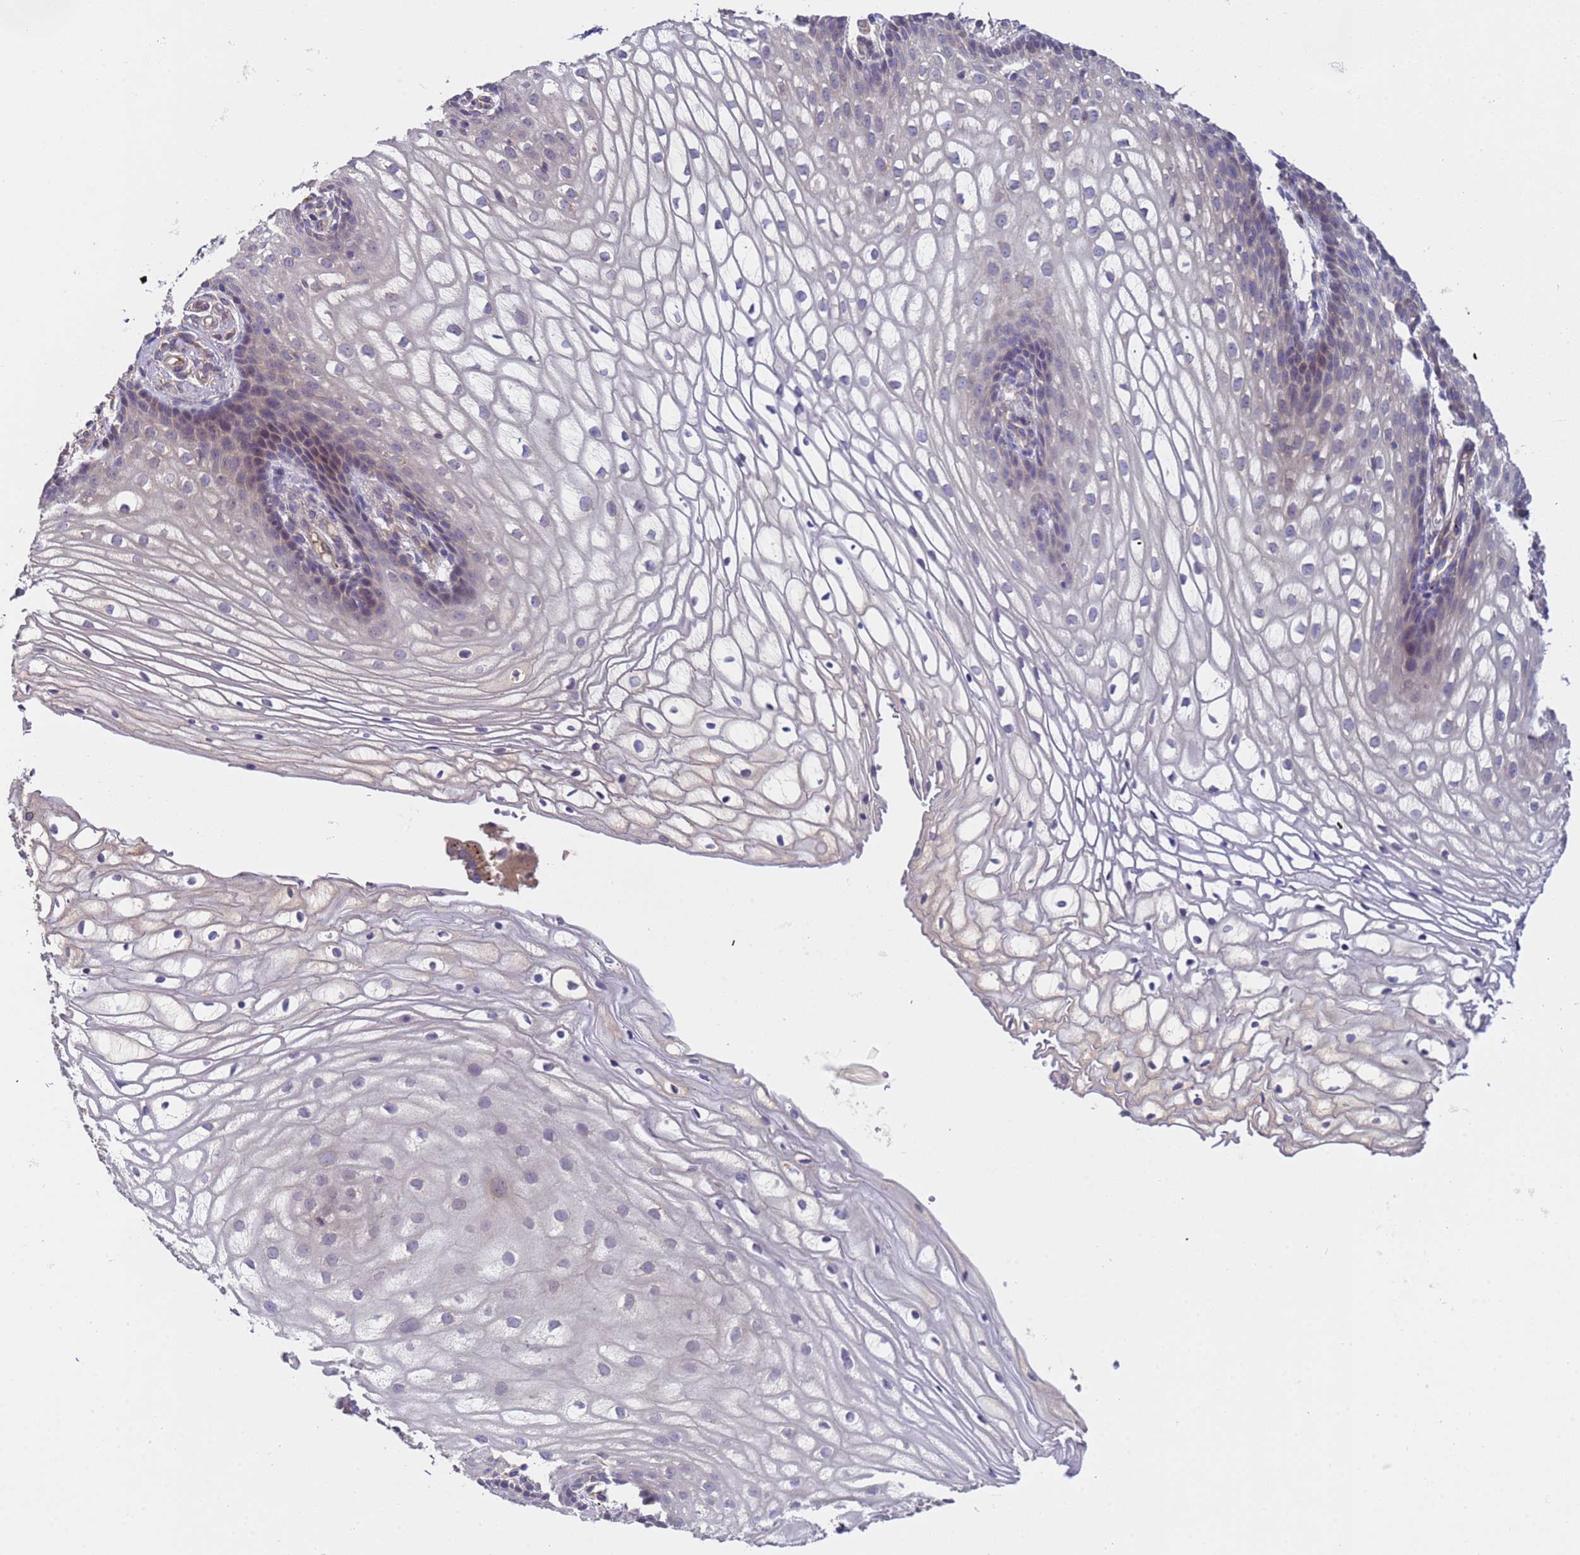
{"staining": {"intensity": "negative", "quantity": "none", "location": "none"}, "tissue": "vagina", "cell_type": "Squamous epithelial cells", "image_type": "normal", "snomed": [{"axis": "morphology", "description": "Normal tissue, NOS"}, {"axis": "topography", "description": "Vagina"}], "caption": "IHC of benign vagina shows no staining in squamous epithelial cells. (IHC, brightfield microscopy, high magnification).", "gene": "ZNF248", "patient": {"sex": "female", "age": 60}}